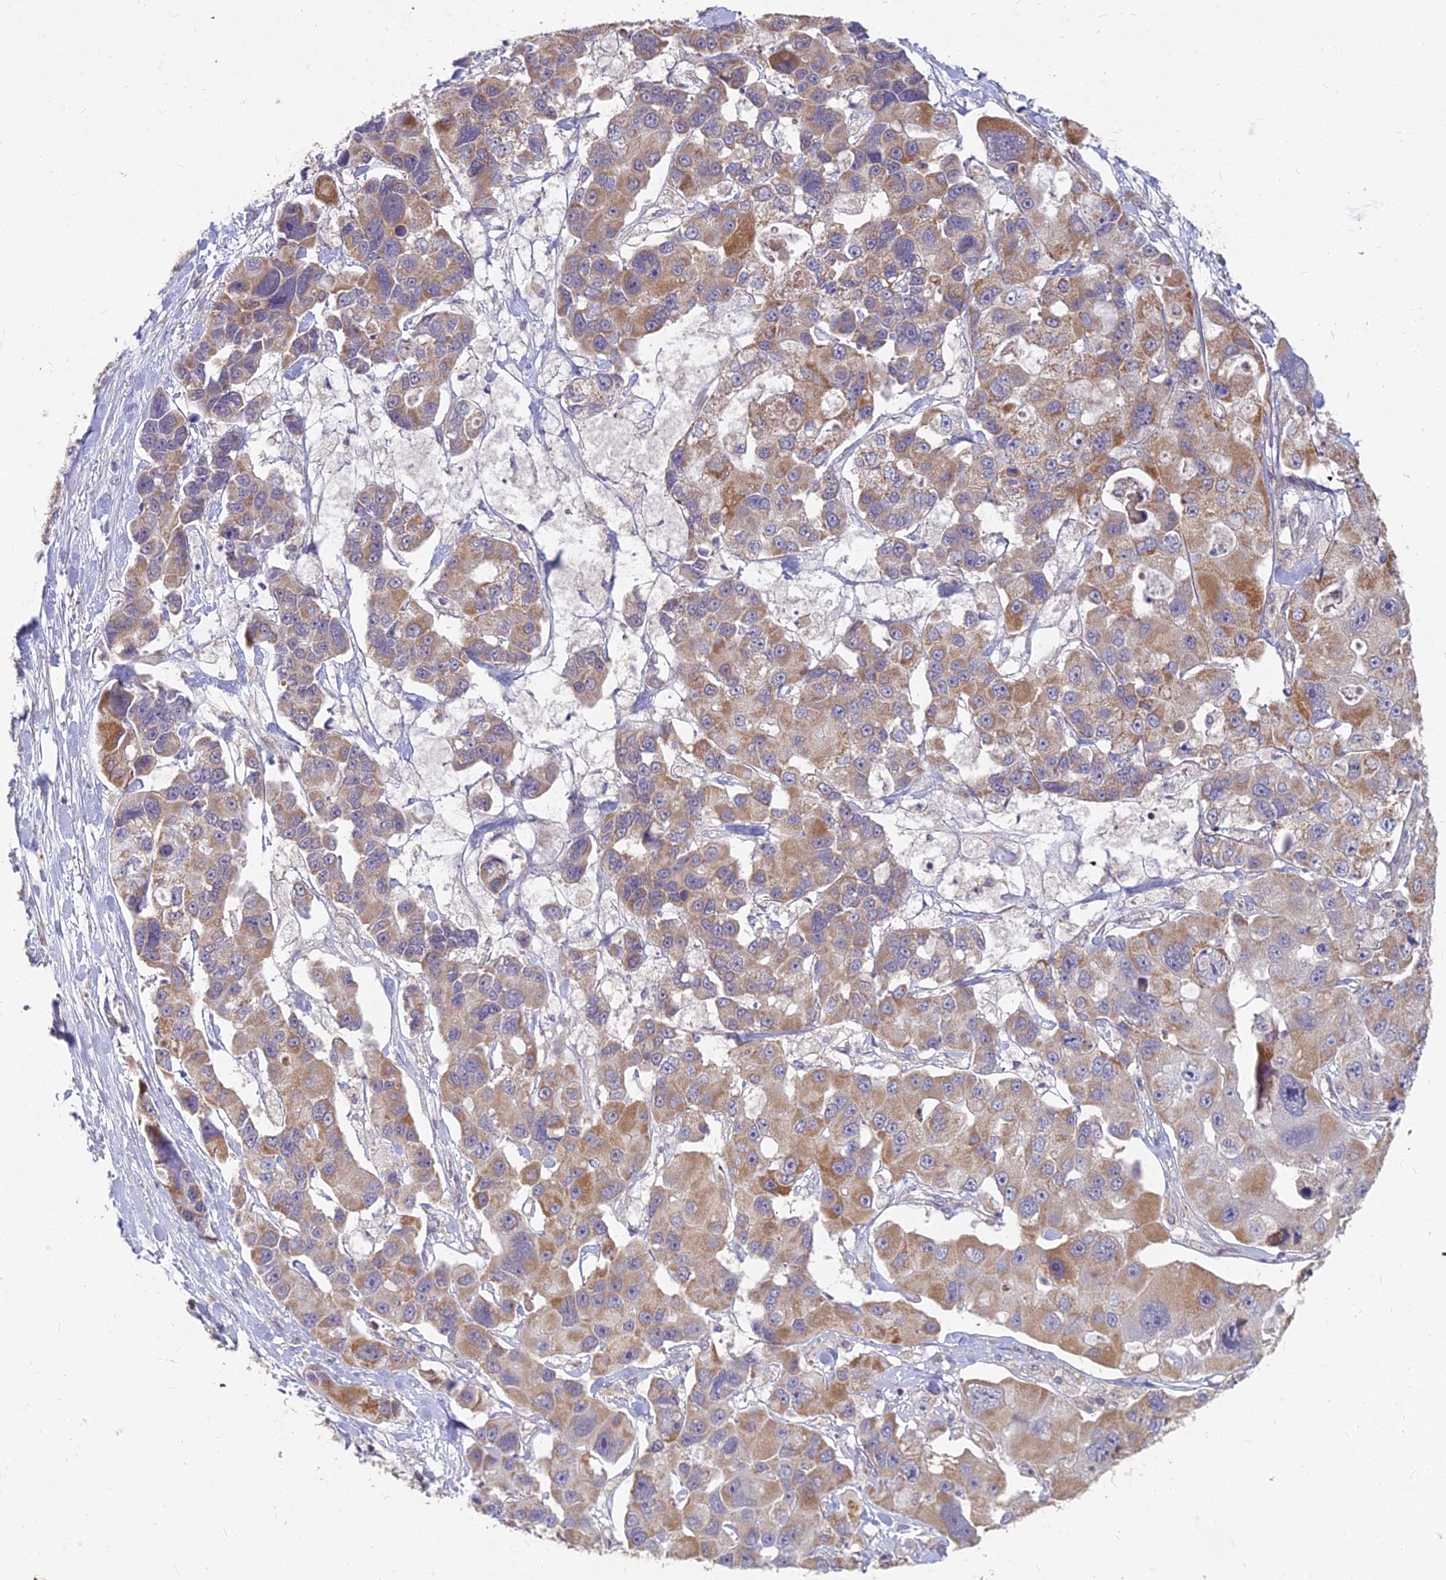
{"staining": {"intensity": "moderate", "quantity": ">75%", "location": "cytoplasmic/membranous"}, "tissue": "lung cancer", "cell_type": "Tumor cells", "image_type": "cancer", "snomed": [{"axis": "morphology", "description": "Adenocarcinoma, NOS"}, {"axis": "topography", "description": "Lung"}], "caption": "The micrograph exhibits staining of lung adenocarcinoma, revealing moderate cytoplasmic/membranous protein positivity (brown color) within tumor cells.", "gene": "MICU2", "patient": {"sex": "female", "age": 54}}